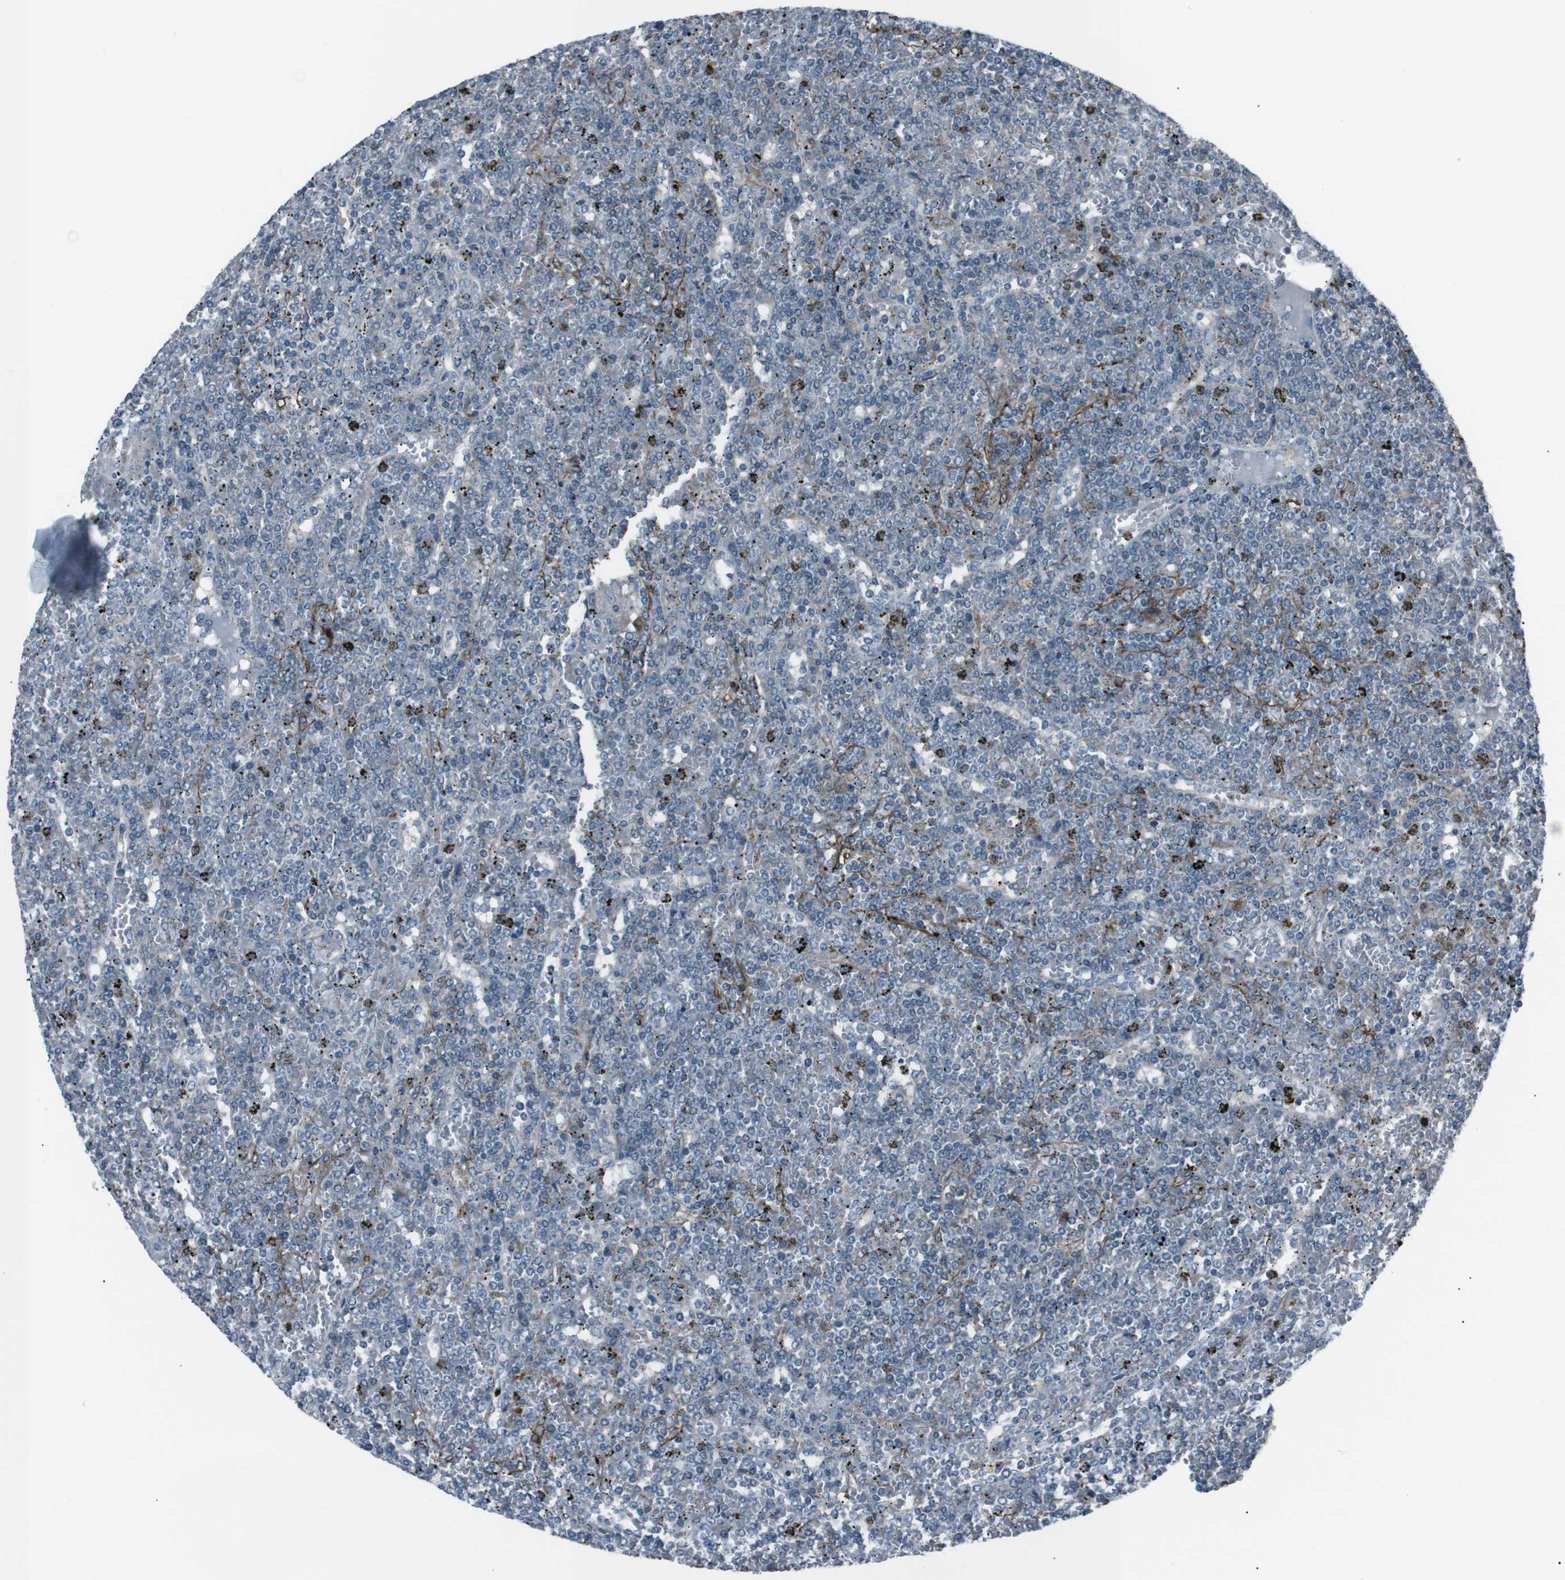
{"staining": {"intensity": "negative", "quantity": "none", "location": "none"}, "tissue": "lymphoma", "cell_type": "Tumor cells", "image_type": "cancer", "snomed": [{"axis": "morphology", "description": "Malignant lymphoma, non-Hodgkin's type, Low grade"}, {"axis": "topography", "description": "Spleen"}], "caption": "IHC histopathology image of human lymphoma stained for a protein (brown), which displays no positivity in tumor cells. (DAB IHC, high magnification).", "gene": "PDLIM5", "patient": {"sex": "female", "age": 19}}